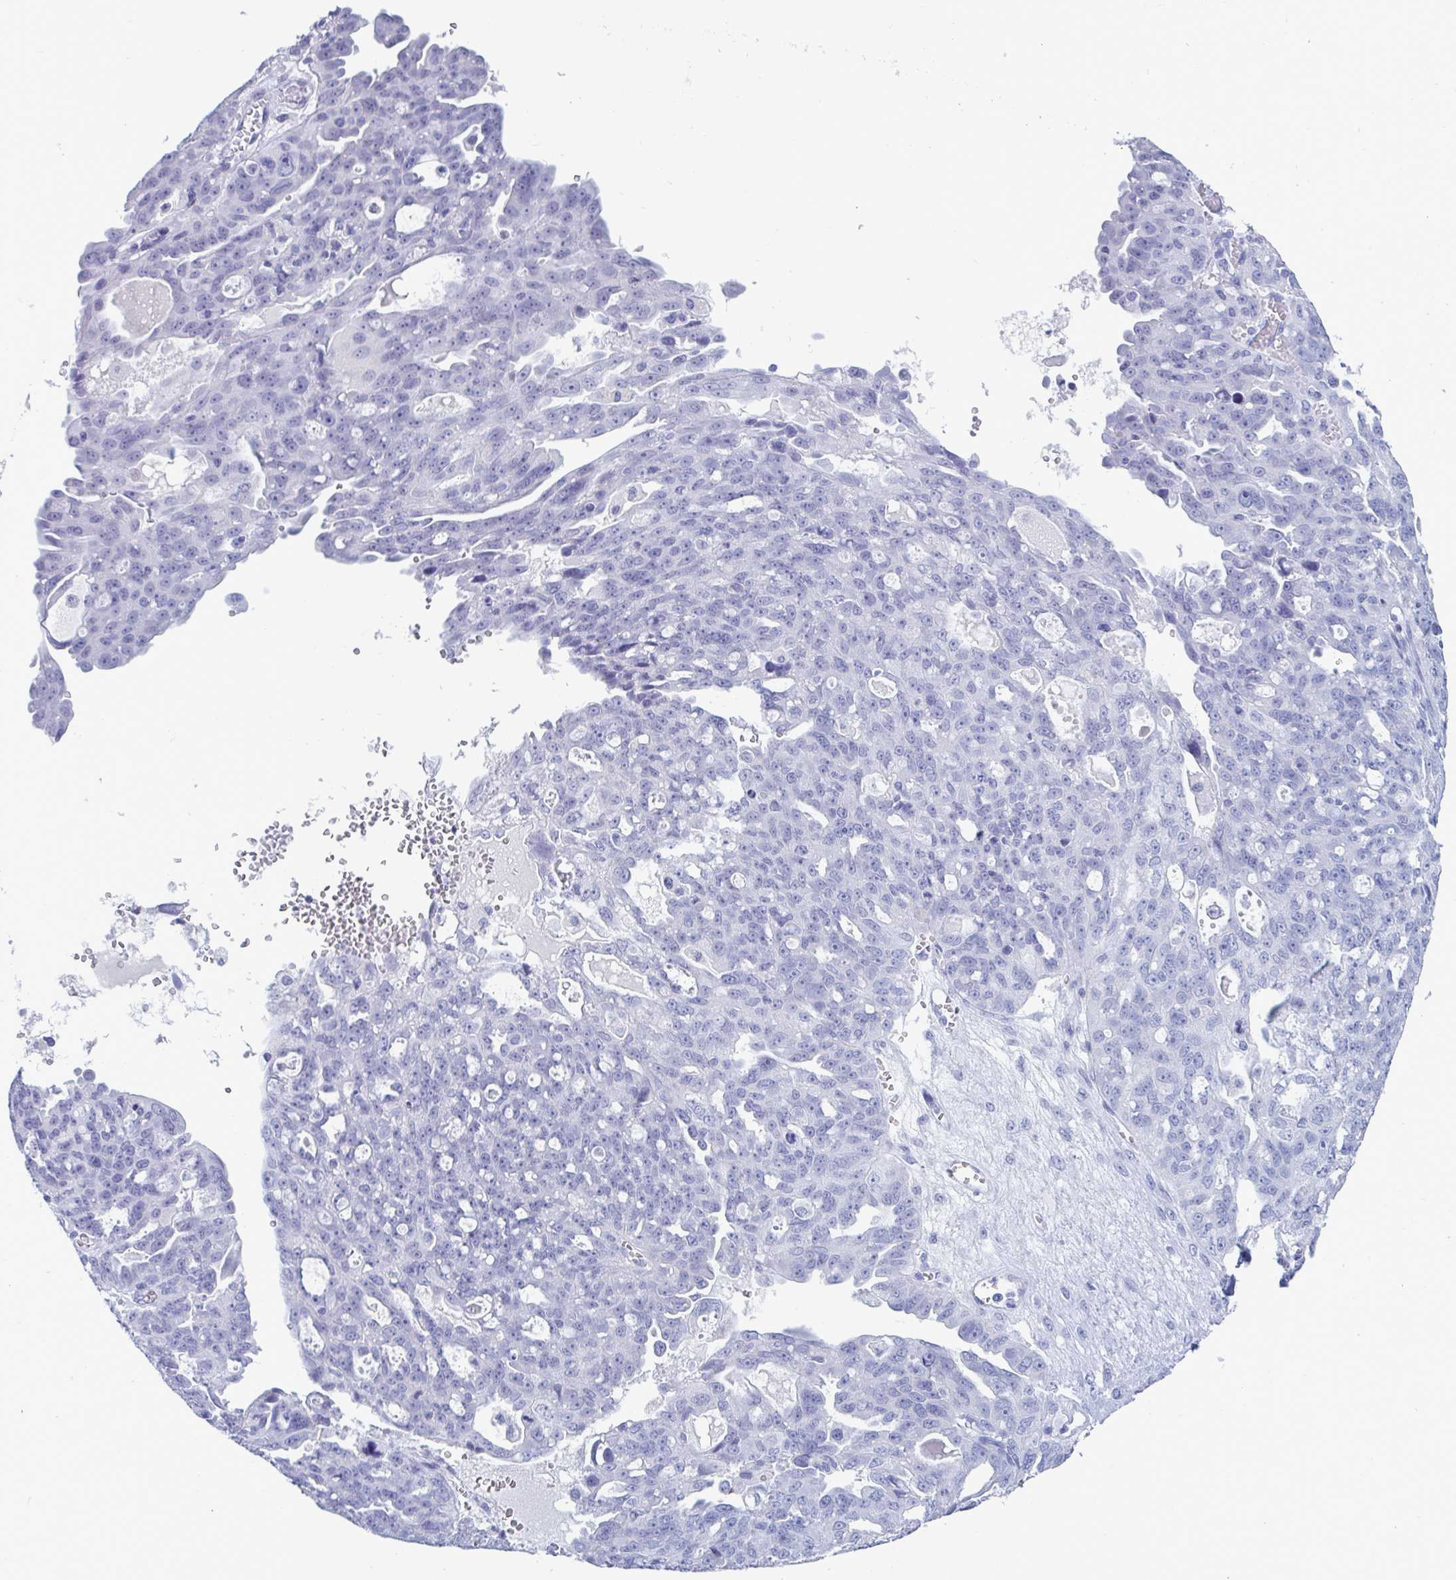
{"staining": {"intensity": "negative", "quantity": "none", "location": "none"}, "tissue": "ovarian cancer", "cell_type": "Tumor cells", "image_type": "cancer", "snomed": [{"axis": "morphology", "description": "Carcinoma, endometroid"}, {"axis": "topography", "description": "Ovary"}], "caption": "Human ovarian cancer (endometroid carcinoma) stained for a protein using immunohistochemistry exhibits no positivity in tumor cells.", "gene": "CDX4", "patient": {"sex": "female", "age": 70}}